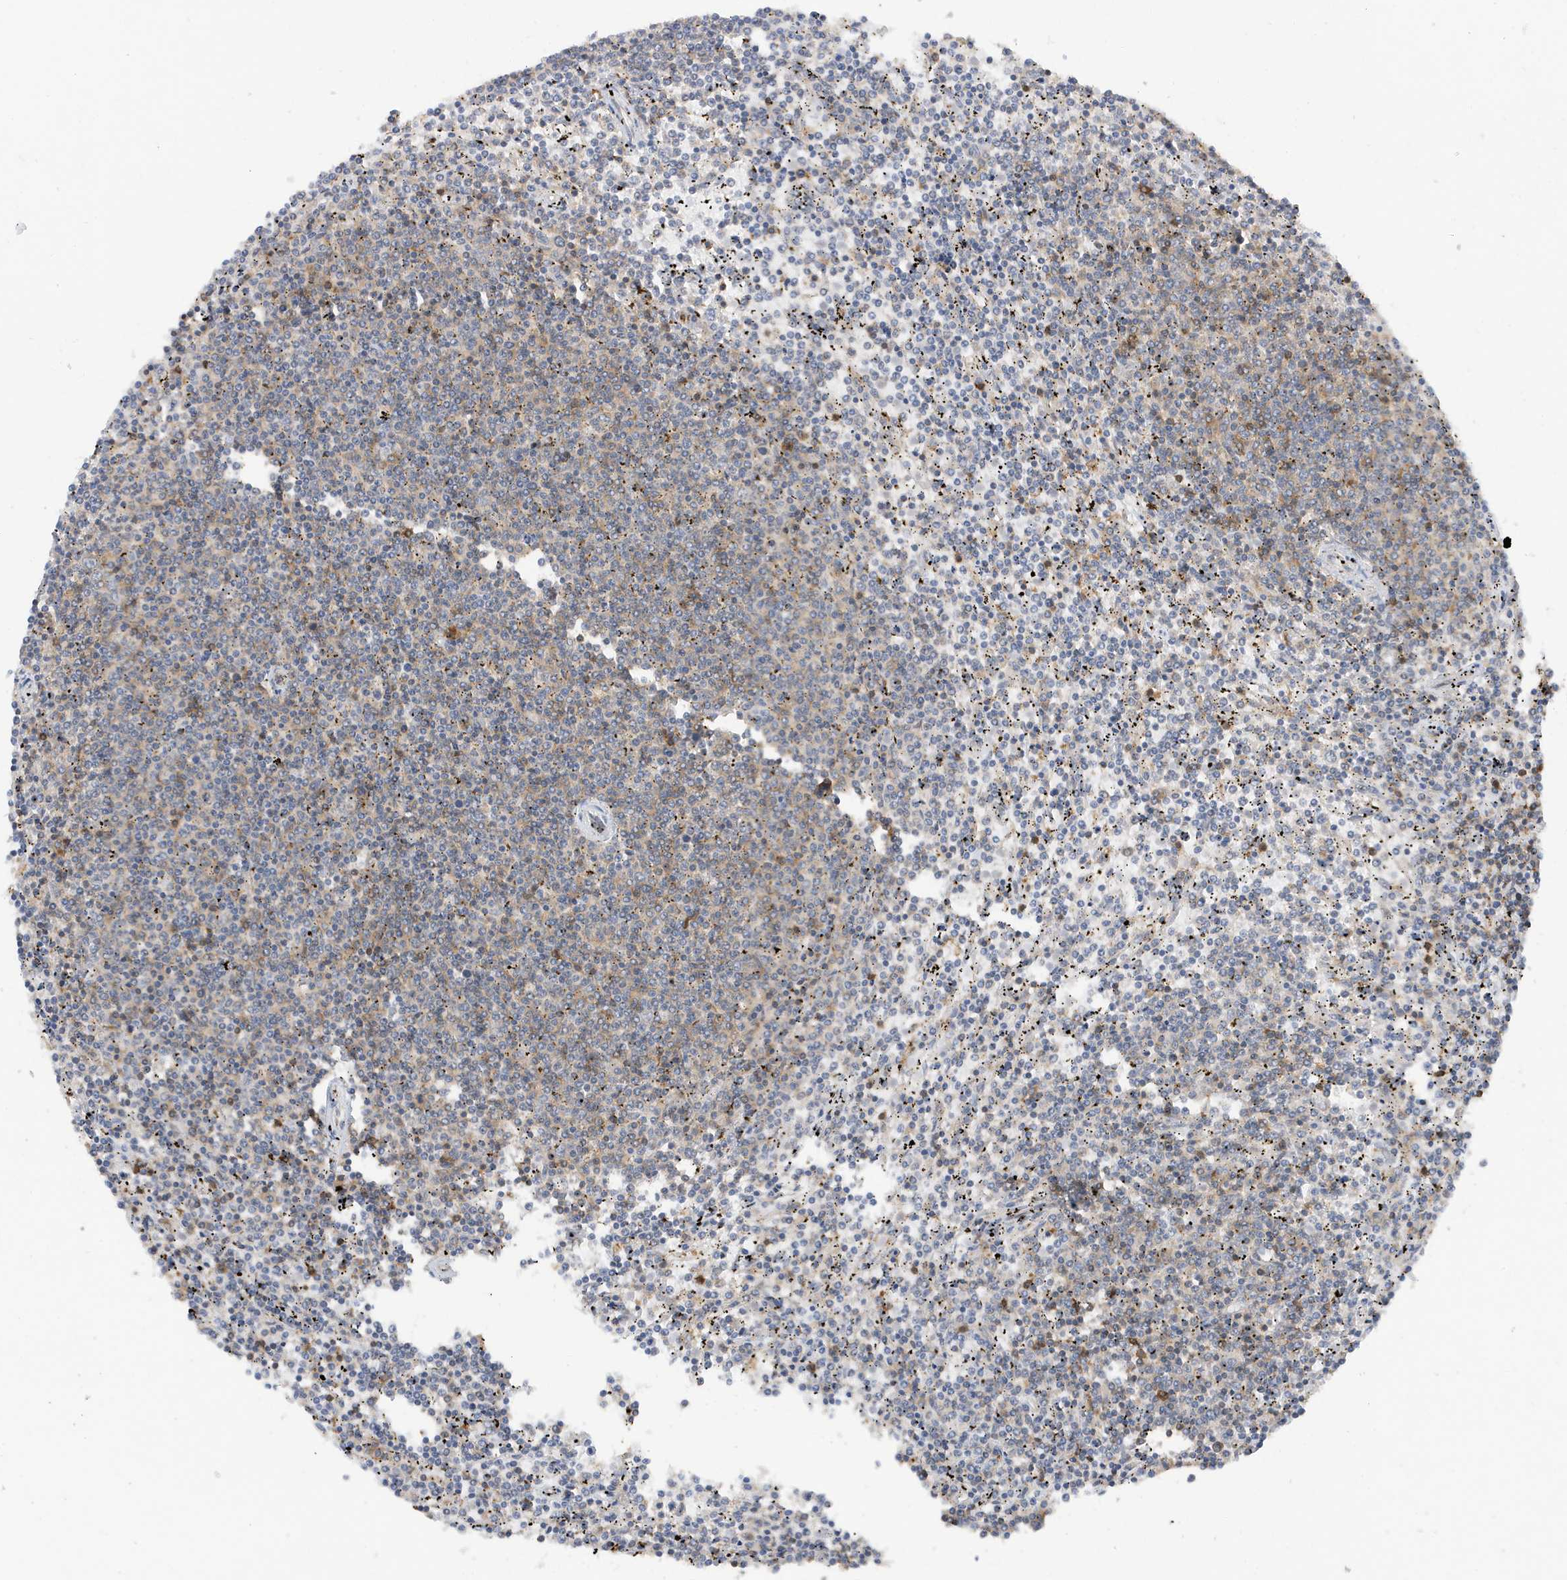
{"staining": {"intensity": "negative", "quantity": "none", "location": "none"}, "tissue": "lymphoma", "cell_type": "Tumor cells", "image_type": "cancer", "snomed": [{"axis": "morphology", "description": "Malignant lymphoma, non-Hodgkin's type, Low grade"}, {"axis": "topography", "description": "Spleen"}], "caption": "High power microscopy histopathology image of an IHC micrograph of lymphoma, revealing no significant positivity in tumor cells. Brightfield microscopy of IHC stained with DAB (brown) and hematoxylin (blue), captured at high magnification.", "gene": "PHACTR2", "patient": {"sex": "female", "age": 50}}